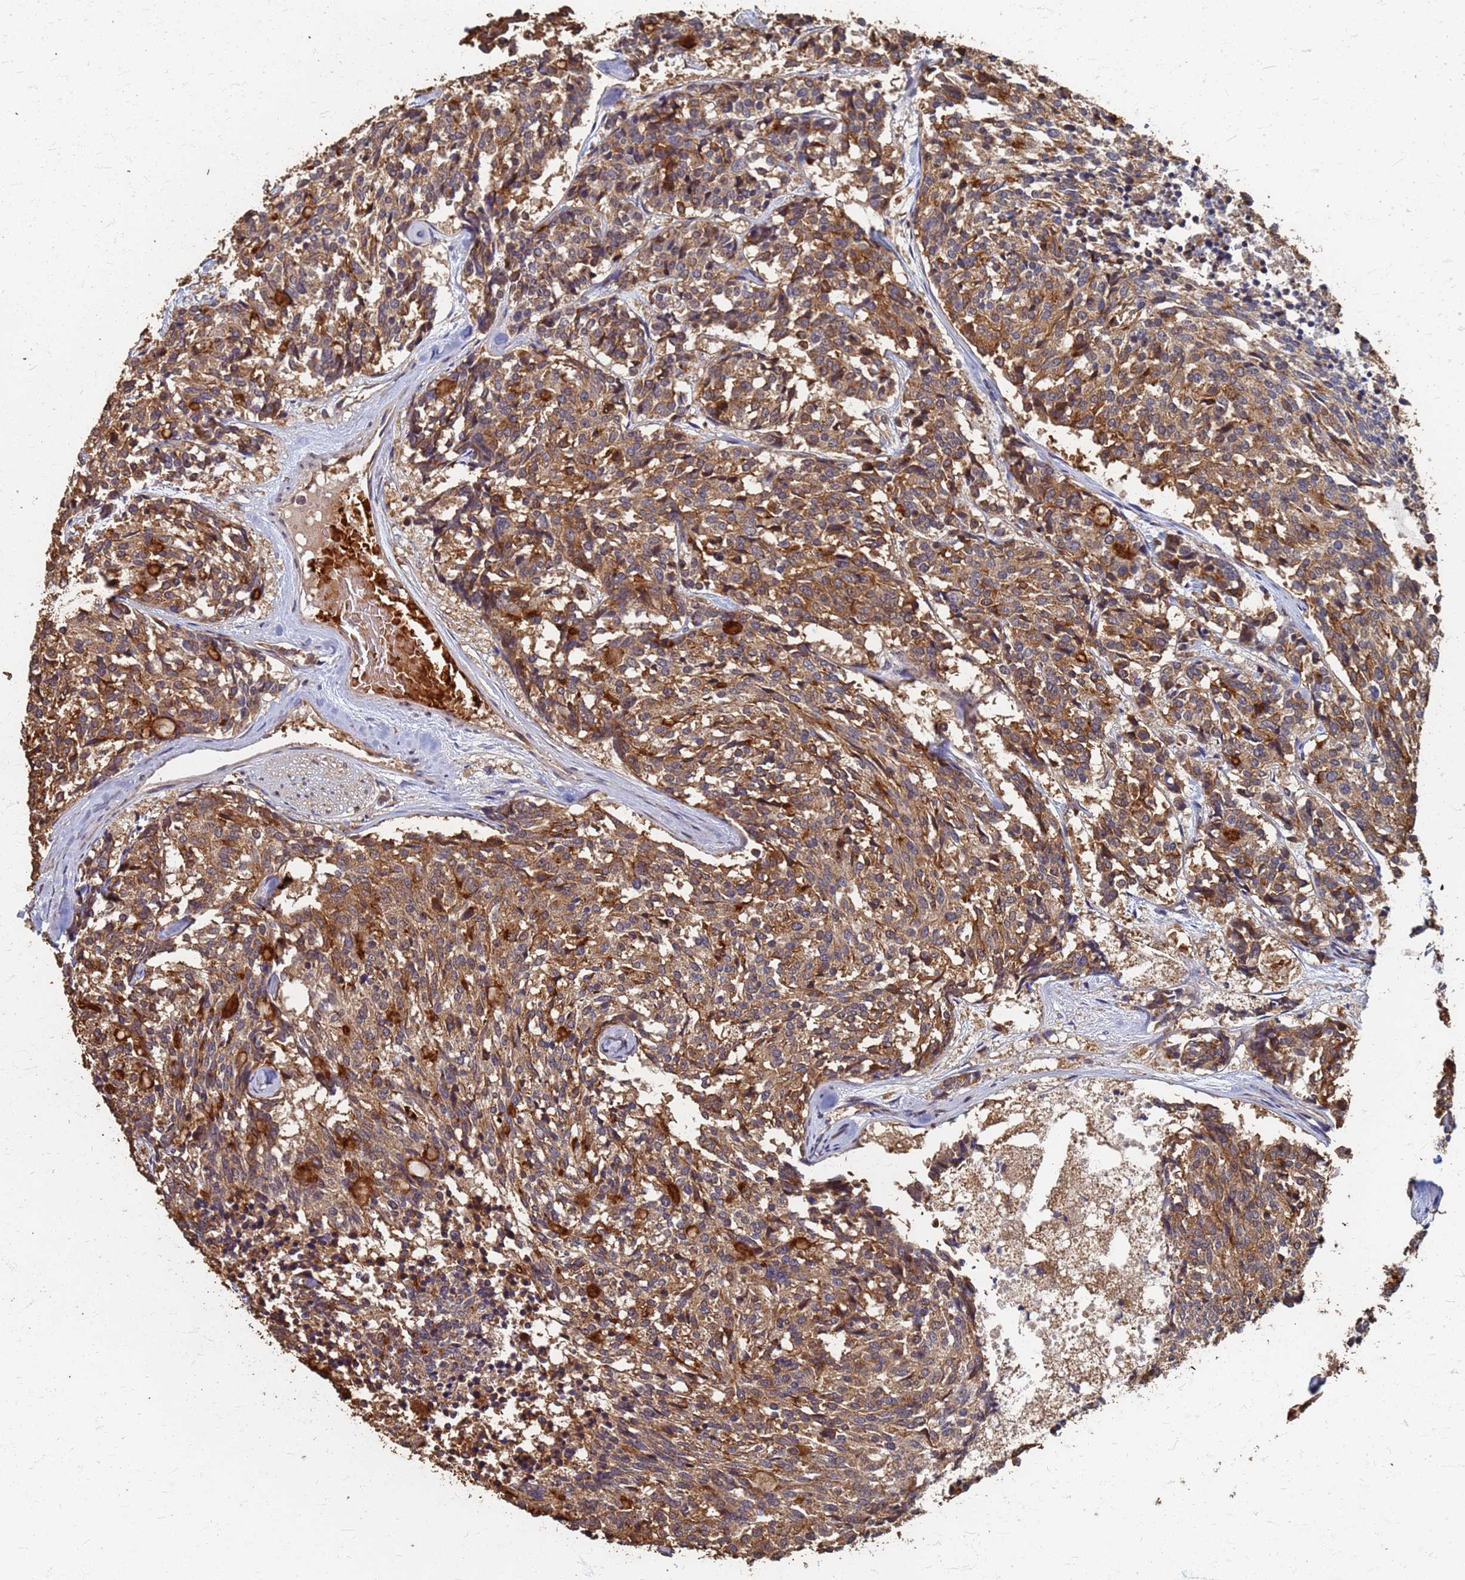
{"staining": {"intensity": "moderate", "quantity": ">75%", "location": "cytoplasmic/membranous"}, "tissue": "carcinoid", "cell_type": "Tumor cells", "image_type": "cancer", "snomed": [{"axis": "morphology", "description": "Carcinoid, malignant, NOS"}, {"axis": "topography", "description": "Pancreas"}], "caption": "The immunohistochemical stain highlights moderate cytoplasmic/membranous positivity in tumor cells of carcinoid (malignant) tissue.", "gene": "DPH5", "patient": {"sex": "female", "age": 54}}